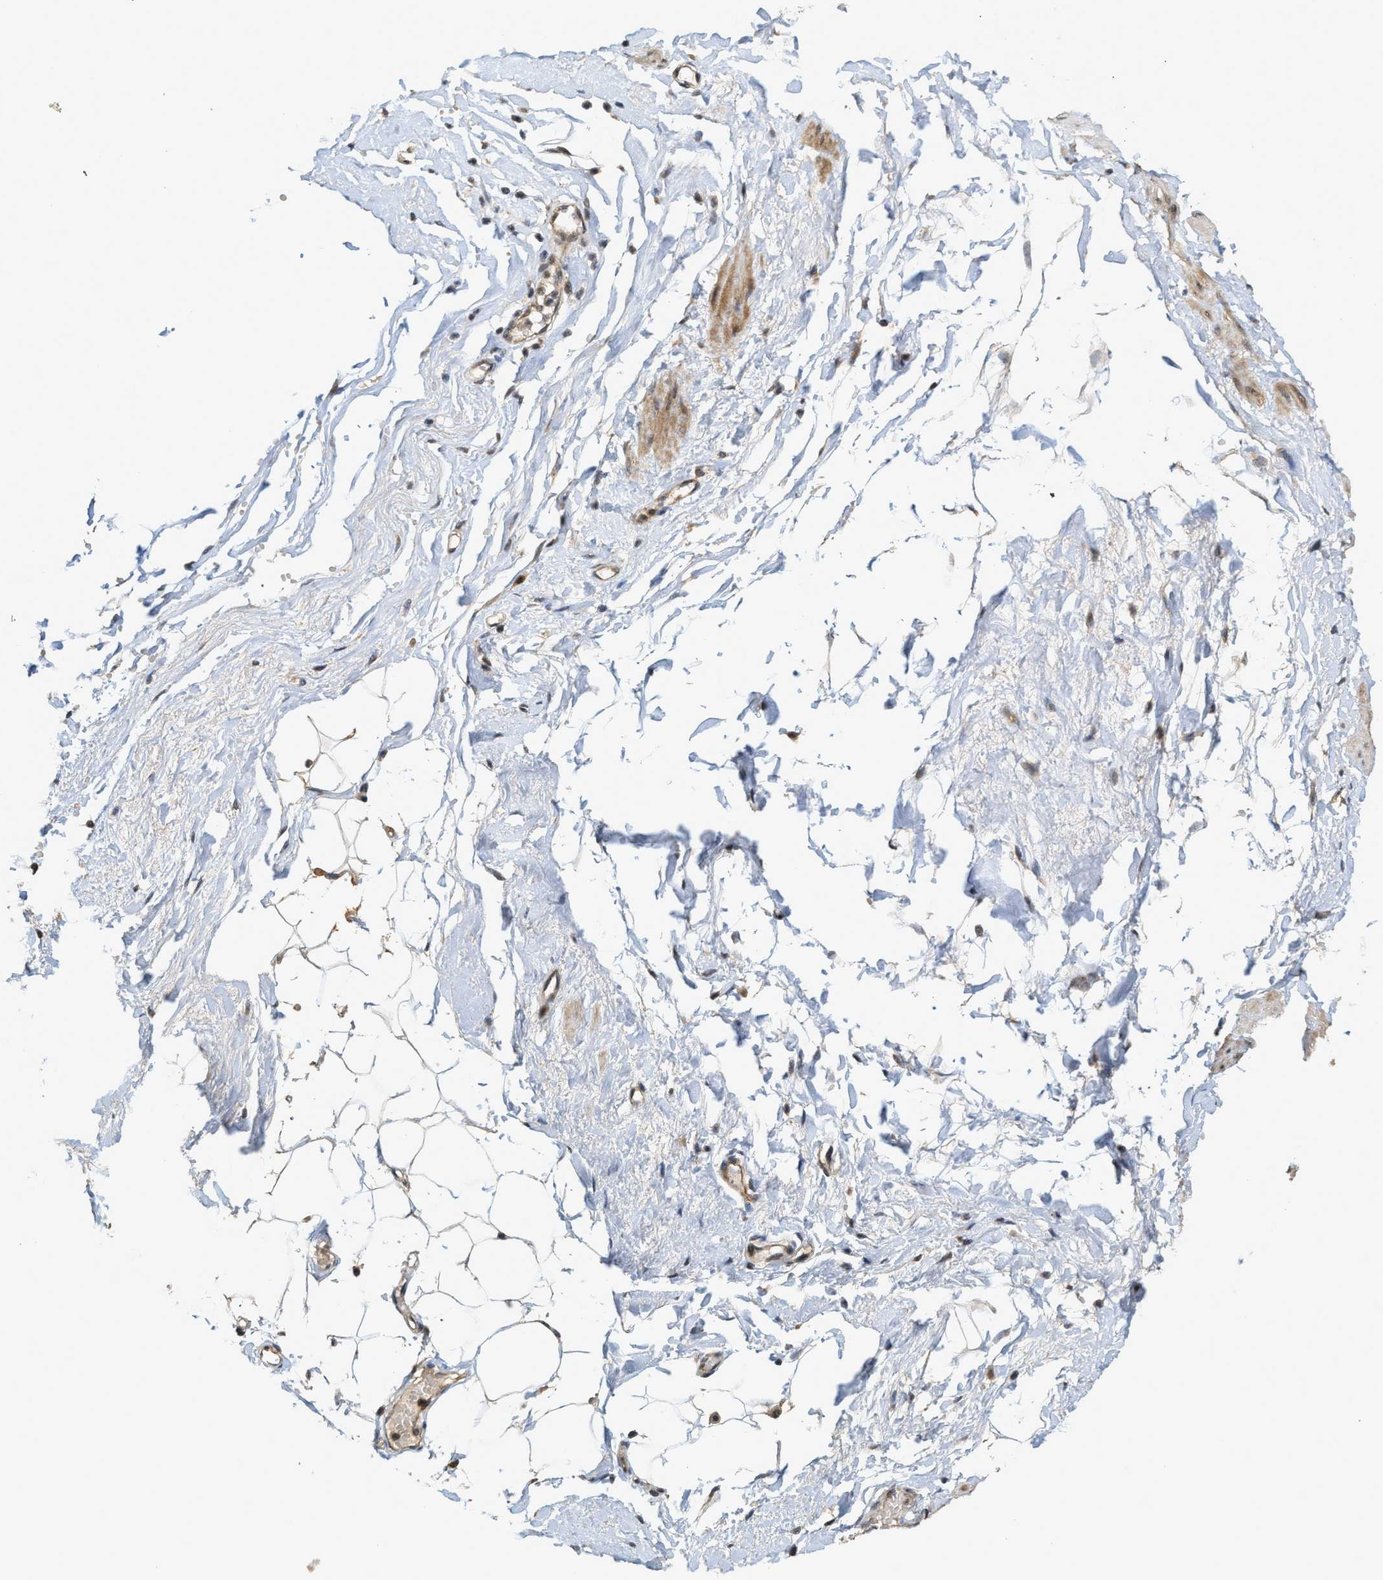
{"staining": {"intensity": "moderate", "quantity": ">75%", "location": "cytoplasmic/membranous"}, "tissue": "adipose tissue", "cell_type": "Adipocytes", "image_type": "normal", "snomed": [{"axis": "morphology", "description": "Normal tissue, NOS"}, {"axis": "topography", "description": "Soft tissue"}], "caption": "Protein staining of benign adipose tissue demonstrates moderate cytoplasmic/membranous positivity in approximately >75% of adipocytes.", "gene": "ELP2", "patient": {"sex": "male", "age": 72}}